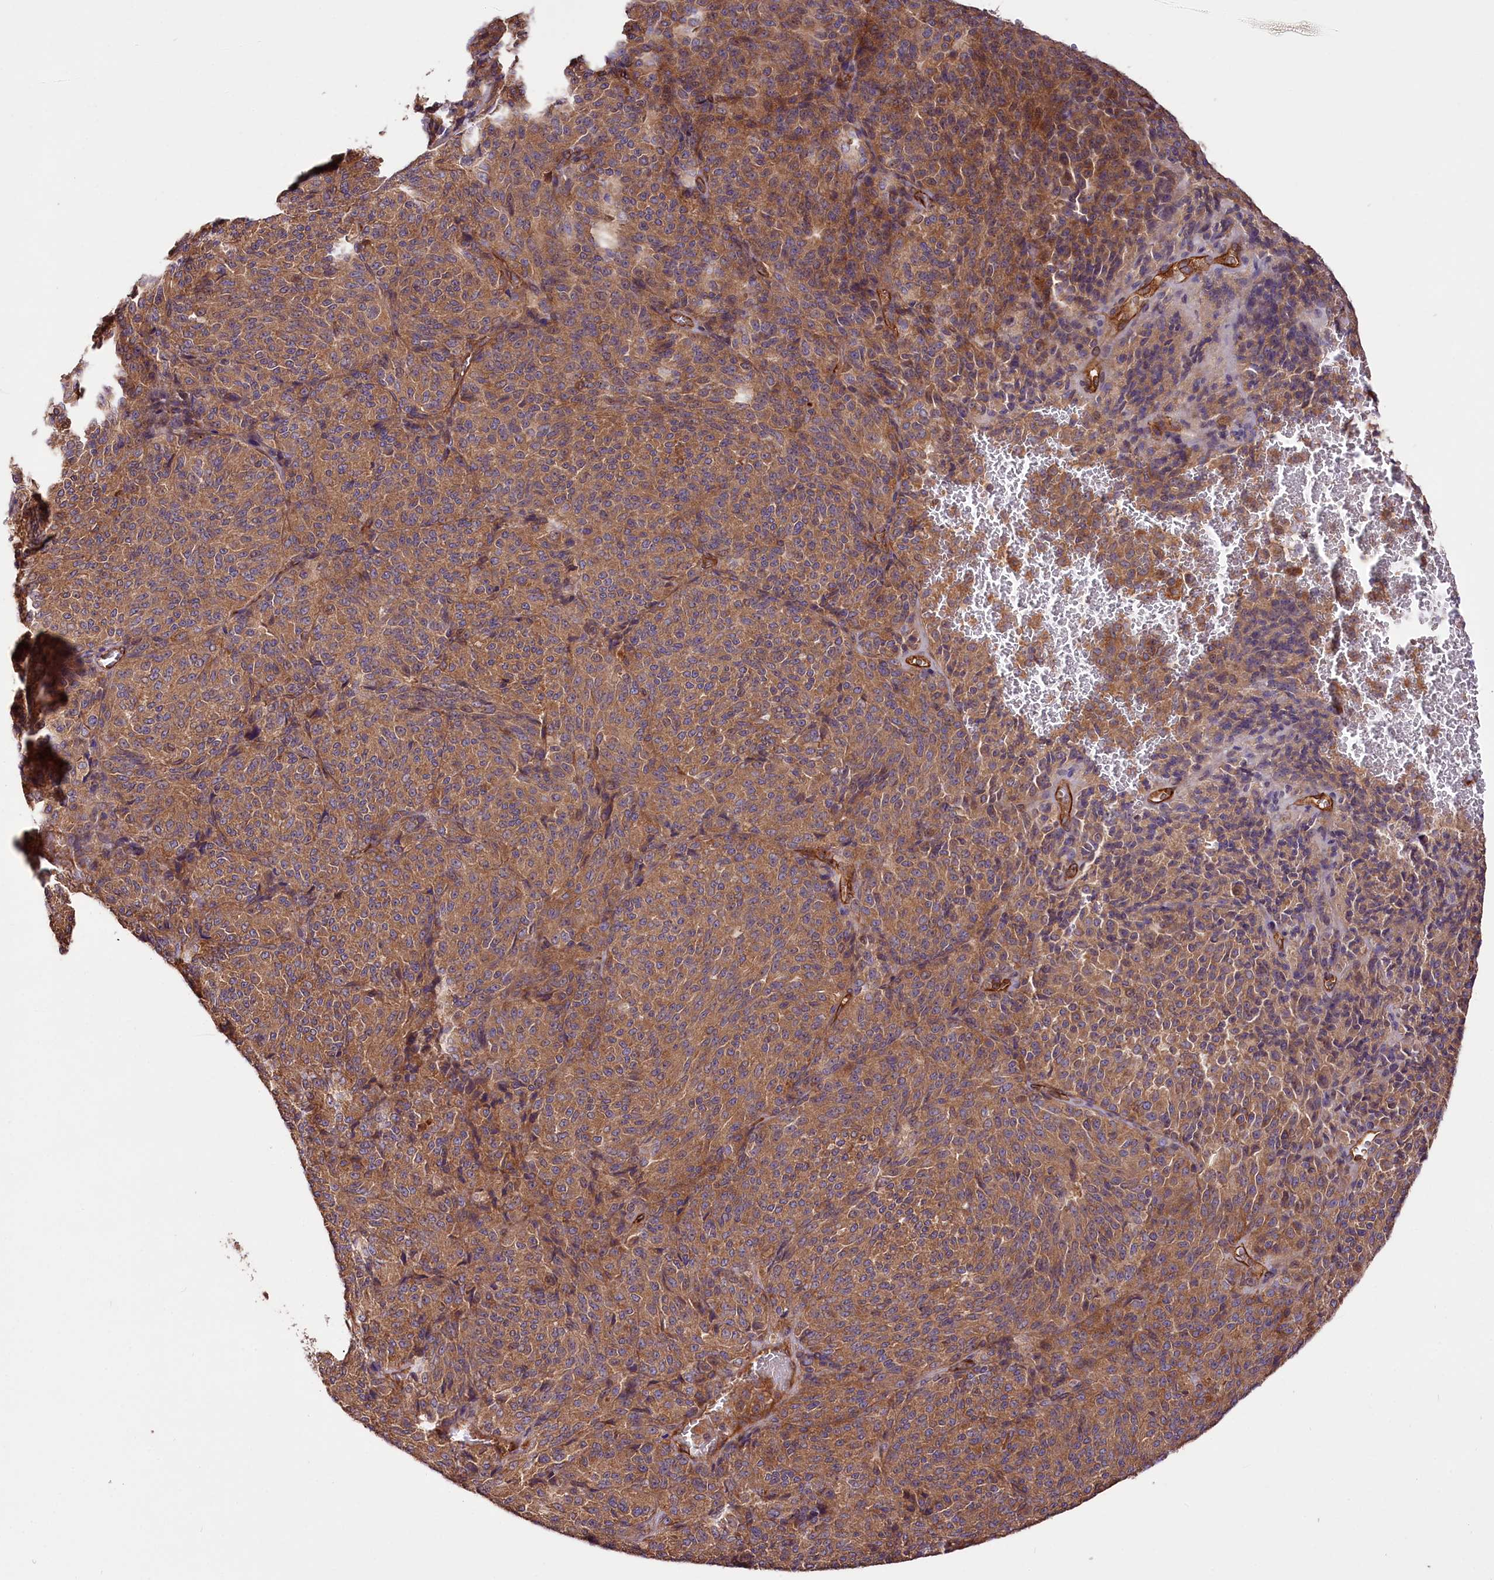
{"staining": {"intensity": "moderate", "quantity": ">75%", "location": "cytoplasmic/membranous"}, "tissue": "melanoma", "cell_type": "Tumor cells", "image_type": "cancer", "snomed": [{"axis": "morphology", "description": "Malignant melanoma, Metastatic site"}, {"axis": "topography", "description": "Brain"}], "caption": "Immunohistochemistry (IHC) staining of malignant melanoma (metastatic site), which reveals medium levels of moderate cytoplasmic/membranous staining in about >75% of tumor cells indicating moderate cytoplasmic/membranous protein staining. The staining was performed using DAB (brown) for protein detection and nuclei were counterstained in hematoxylin (blue).", "gene": "CEP295", "patient": {"sex": "female", "age": 56}}